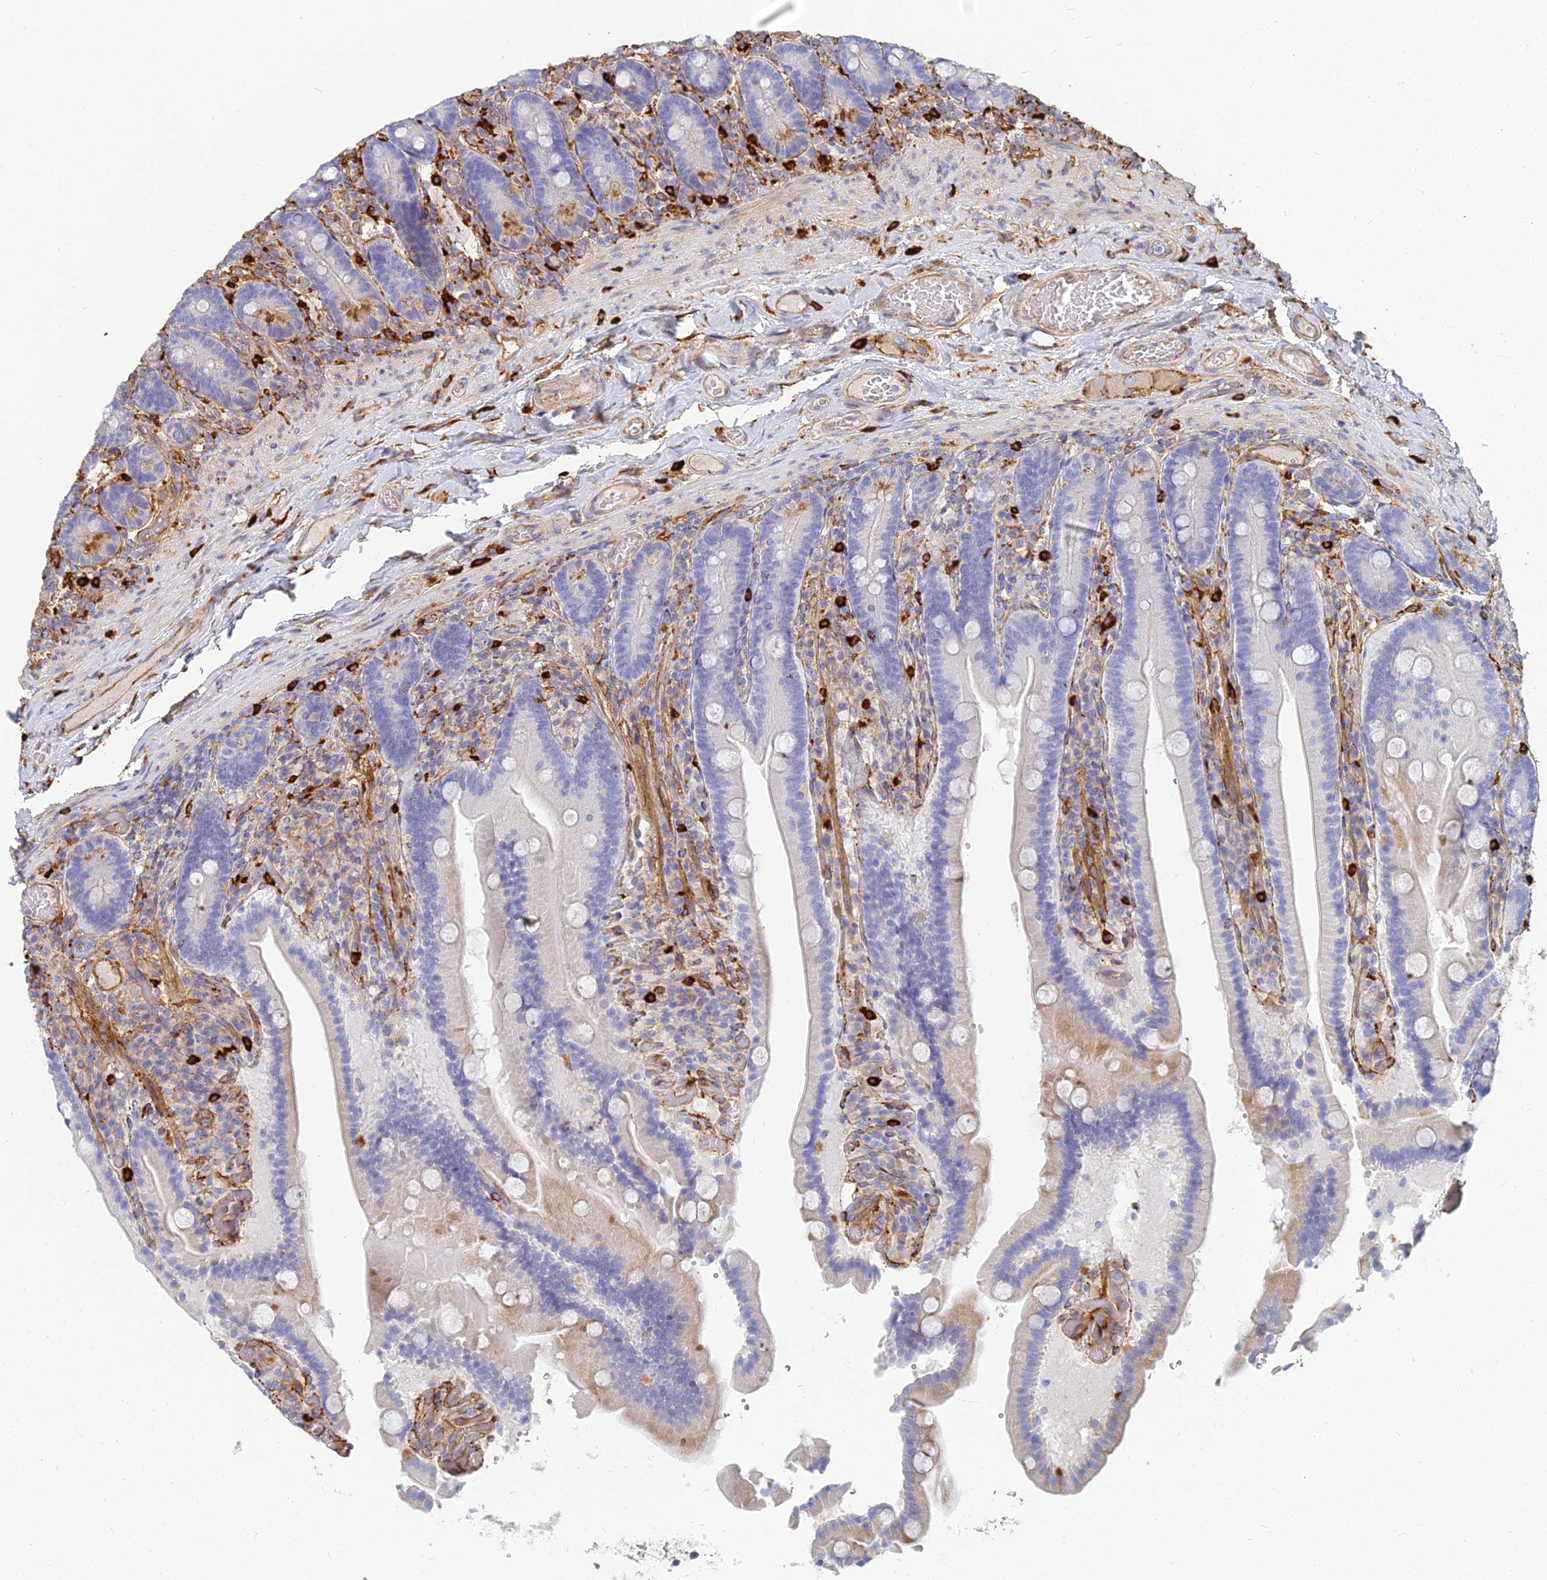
{"staining": {"intensity": "negative", "quantity": "none", "location": "none"}, "tissue": "duodenum", "cell_type": "Glandular cells", "image_type": "normal", "snomed": [{"axis": "morphology", "description": "Normal tissue, NOS"}, {"axis": "topography", "description": "Duodenum"}], "caption": "Glandular cells show no significant protein positivity in benign duodenum.", "gene": "VAT1", "patient": {"sex": "female", "age": 62}}